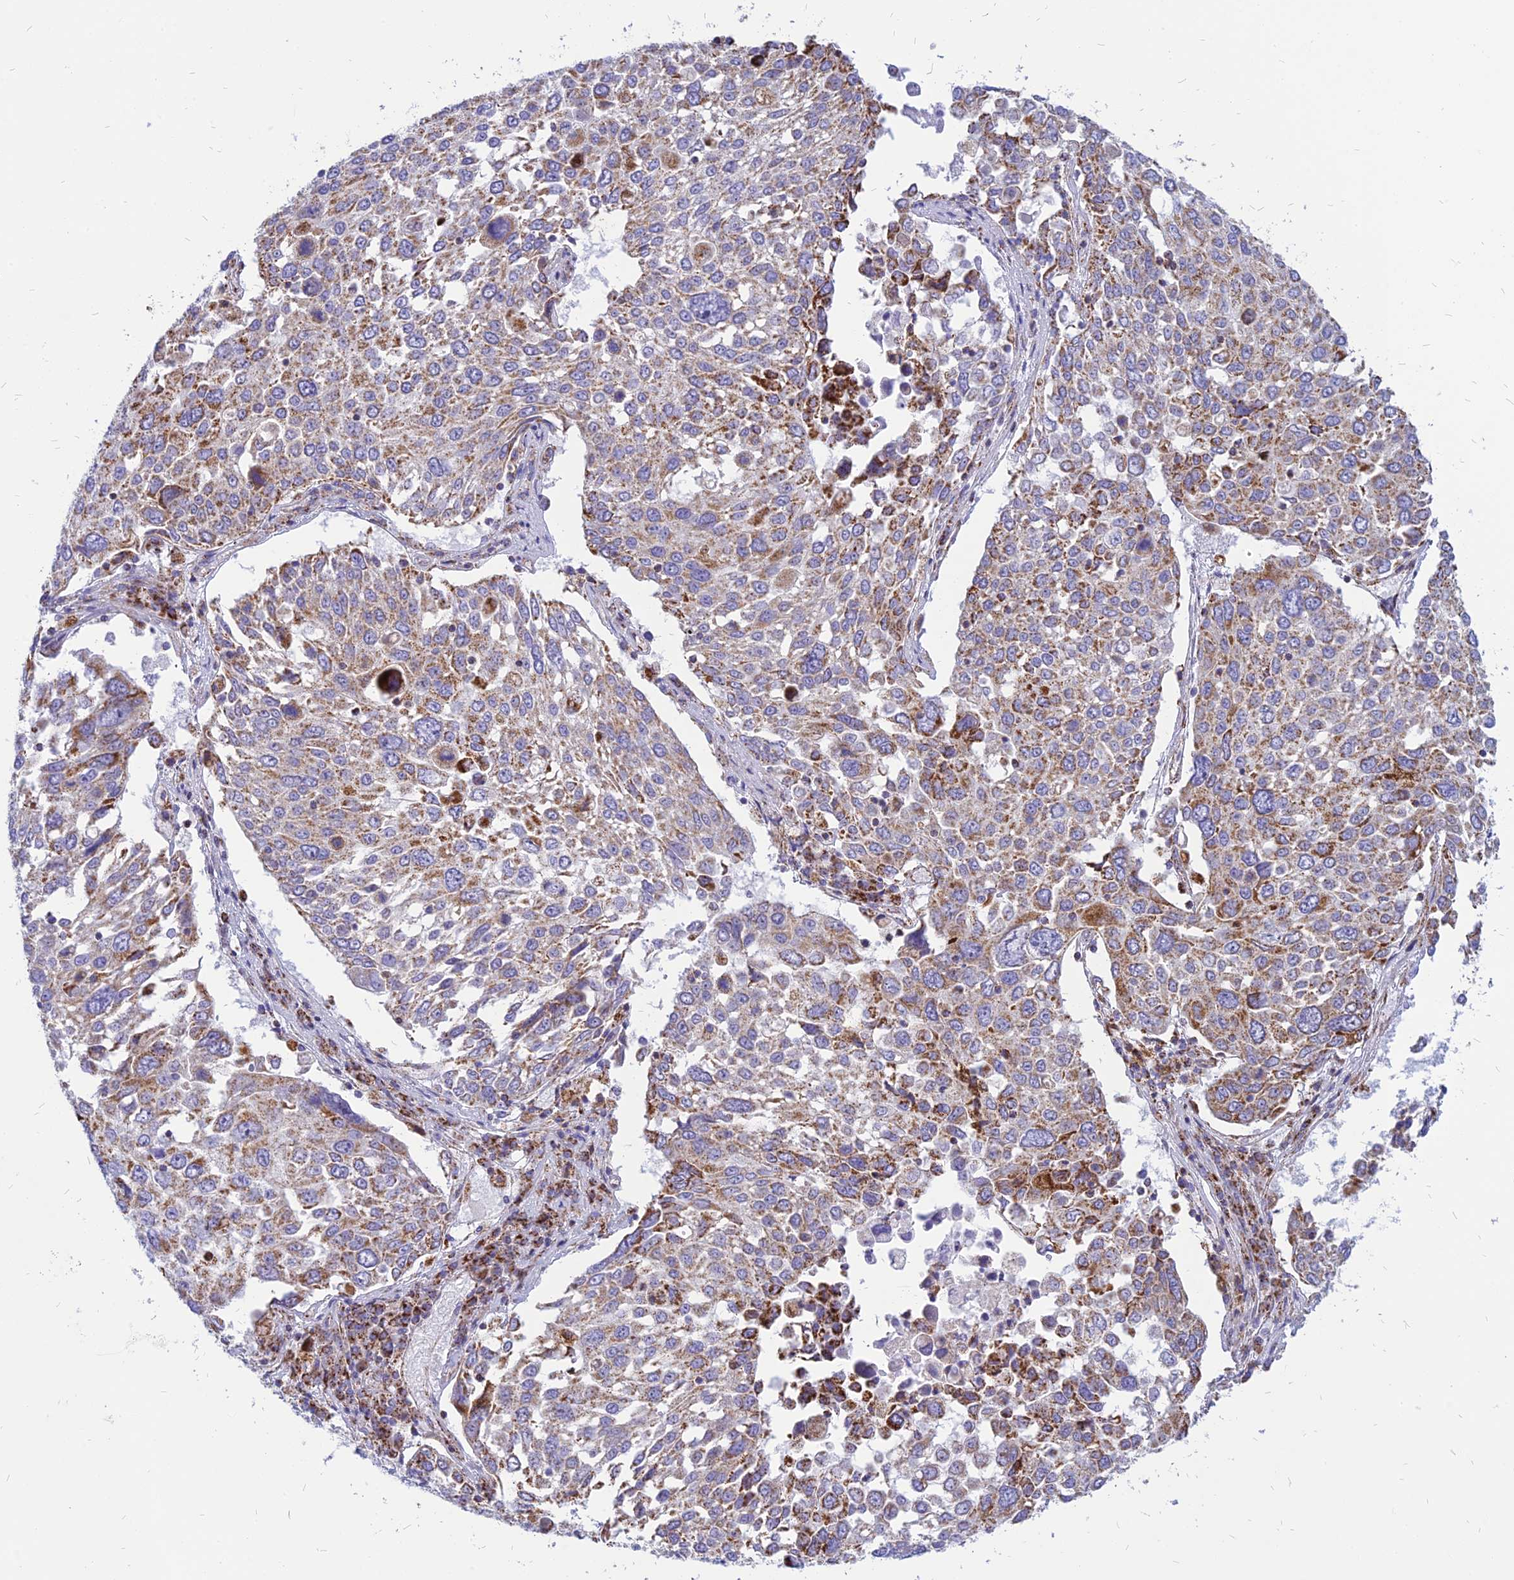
{"staining": {"intensity": "moderate", "quantity": "25%-75%", "location": "cytoplasmic/membranous"}, "tissue": "lung cancer", "cell_type": "Tumor cells", "image_type": "cancer", "snomed": [{"axis": "morphology", "description": "Squamous cell carcinoma, NOS"}, {"axis": "topography", "description": "Lung"}], "caption": "There is medium levels of moderate cytoplasmic/membranous positivity in tumor cells of squamous cell carcinoma (lung), as demonstrated by immunohistochemical staining (brown color).", "gene": "PACC1", "patient": {"sex": "male", "age": 65}}